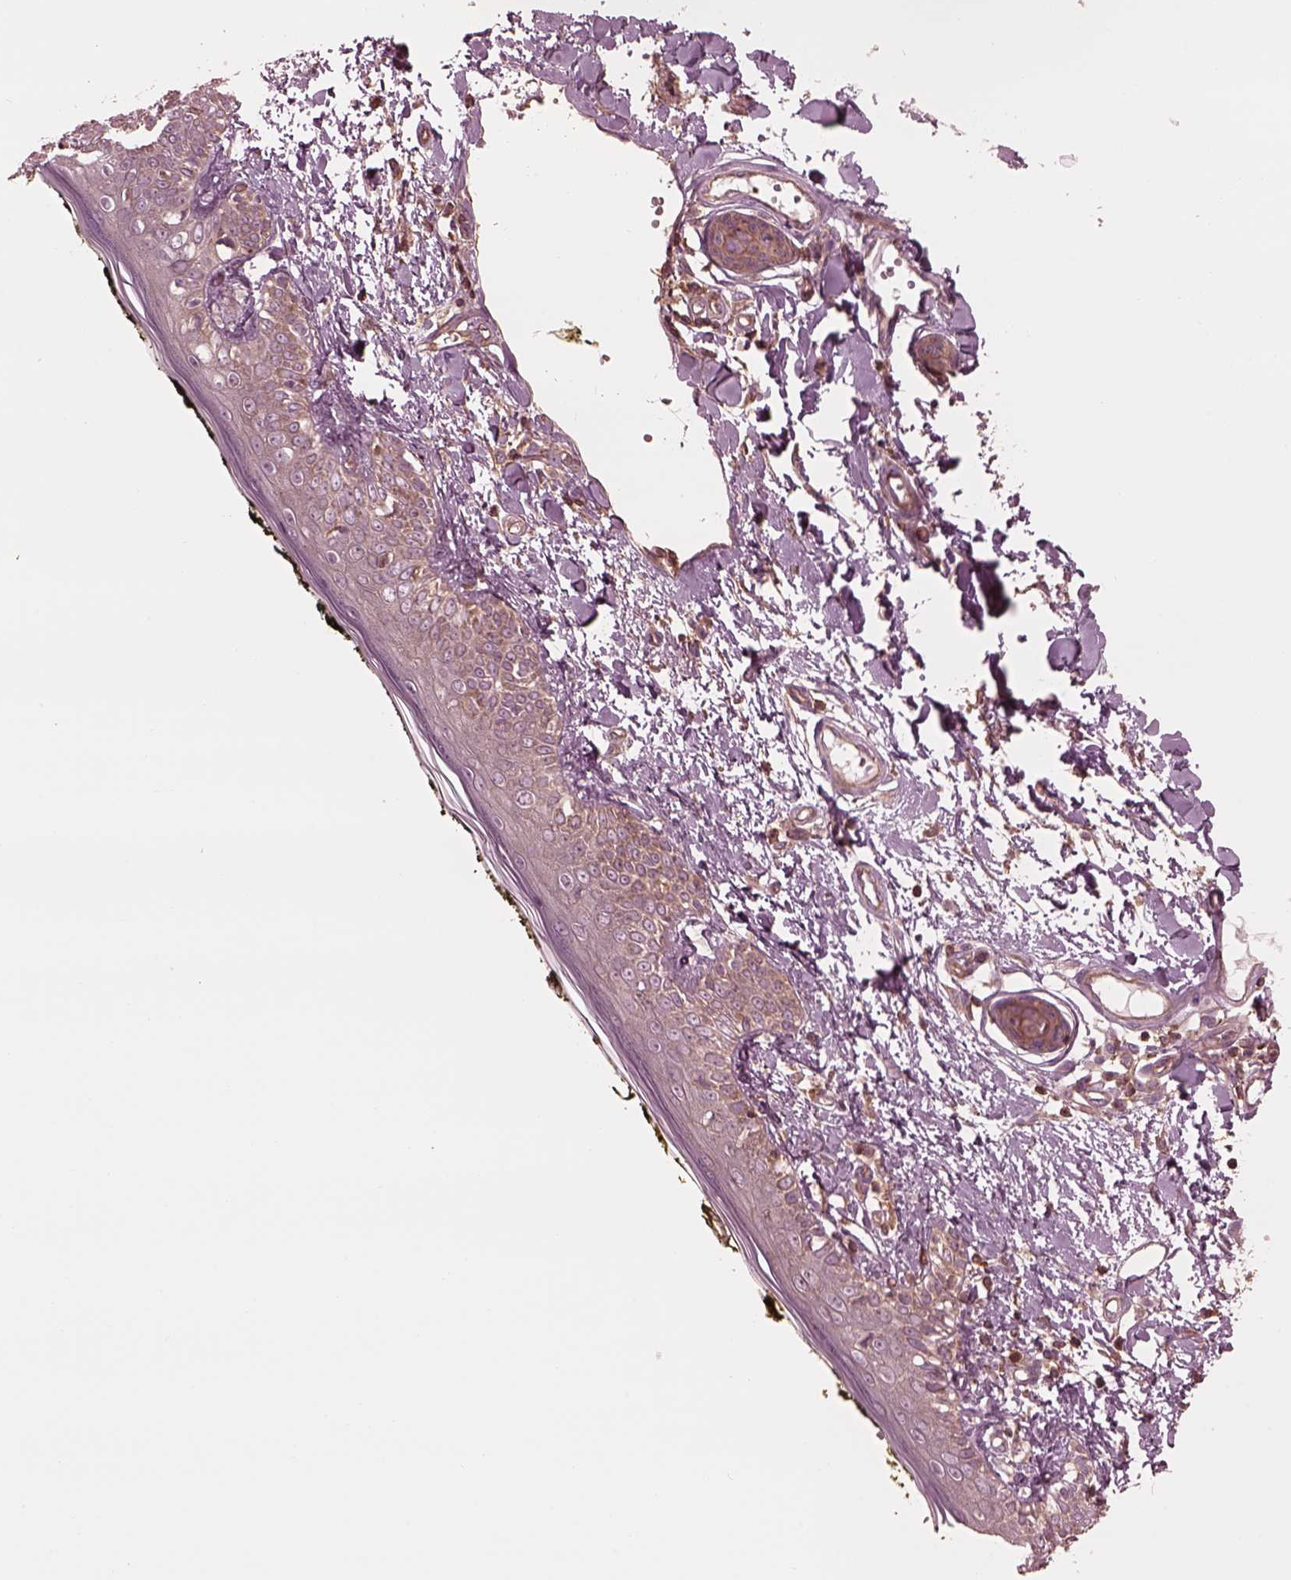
{"staining": {"intensity": "weak", "quantity": ">75%", "location": "cytoplasmic/membranous"}, "tissue": "skin", "cell_type": "Fibroblasts", "image_type": "normal", "snomed": [{"axis": "morphology", "description": "Normal tissue, NOS"}, {"axis": "topography", "description": "Skin"}], "caption": "Skin stained for a protein displays weak cytoplasmic/membranous positivity in fibroblasts. (DAB (3,3'-diaminobenzidine) = brown stain, brightfield microscopy at high magnification).", "gene": "STK33", "patient": {"sex": "male", "age": 76}}